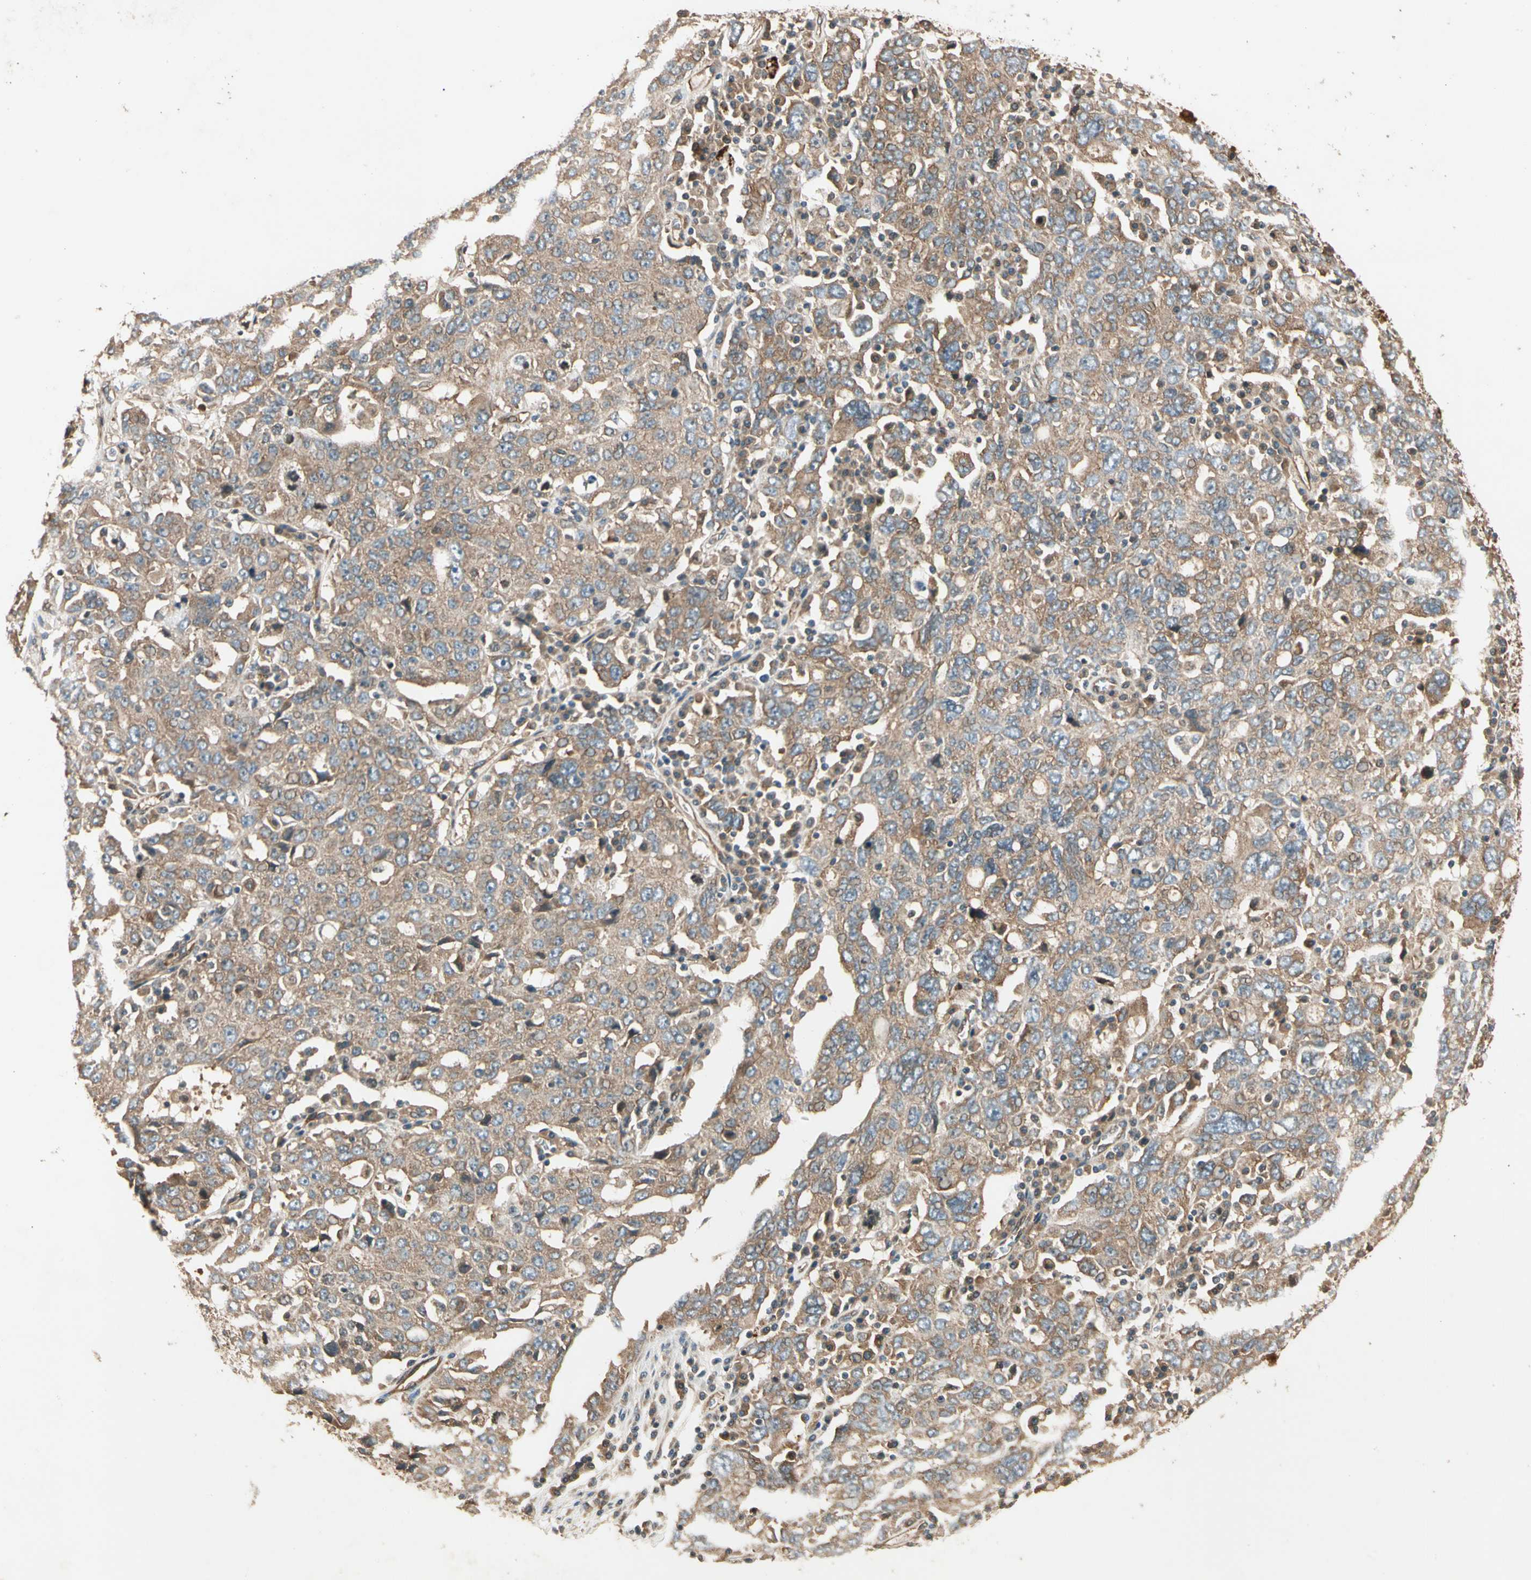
{"staining": {"intensity": "weak", "quantity": ">75%", "location": "cytoplasmic/membranous"}, "tissue": "ovarian cancer", "cell_type": "Tumor cells", "image_type": "cancer", "snomed": [{"axis": "morphology", "description": "Carcinoma, endometroid"}, {"axis": "topography", "description": "Ovary"}], "caption": "The histopathology image displays immunohistochemical staining of ovarian cancer (endometroid carcinoma). There is weak cytoplasmic/membranous expression is seen in approximately >75% of tumor cells.", "gene": "ROCK2", "patient": {"sex": "female", "age": 62}}